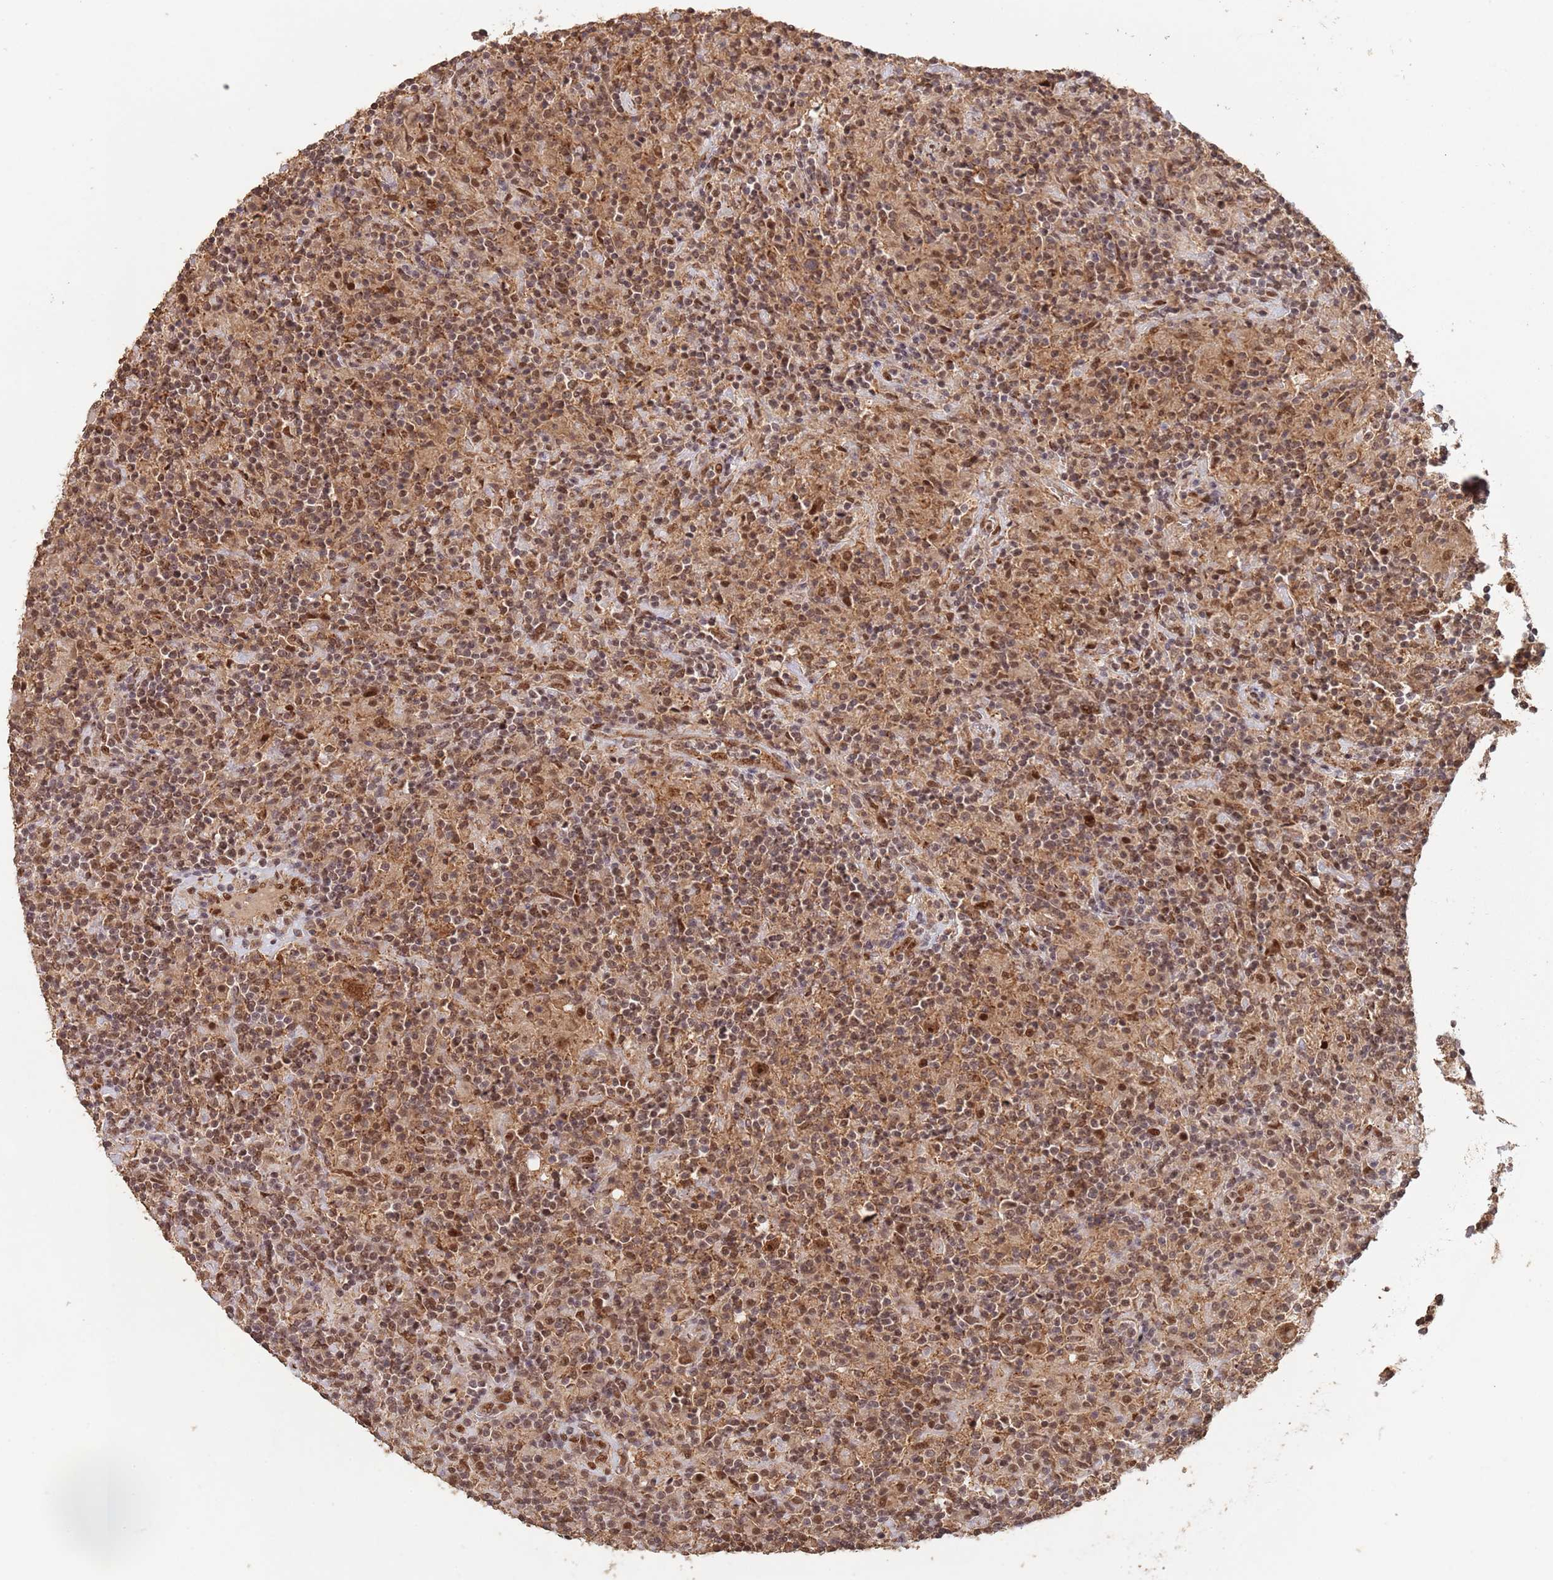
{"staining": {"intensity": "moderate", "quantity": ">75%", "location": "nuclear"}, "tissue": "lymphoma", "cell_type": "Tumor cells", "image_type": "cancer", "snomed": [{"axis": "morphology", "description": "Hodgkin's disease, NOS"}, {"axis": "topography", "description": "Lymph node"}], "caption": "This is a photomicrograph of IHC staining of lymphoma, which shows moderate expression in the nuclear of tumor cells.", "gene": "RFXANK", "patient": {"sex": "male", "age": 70}}